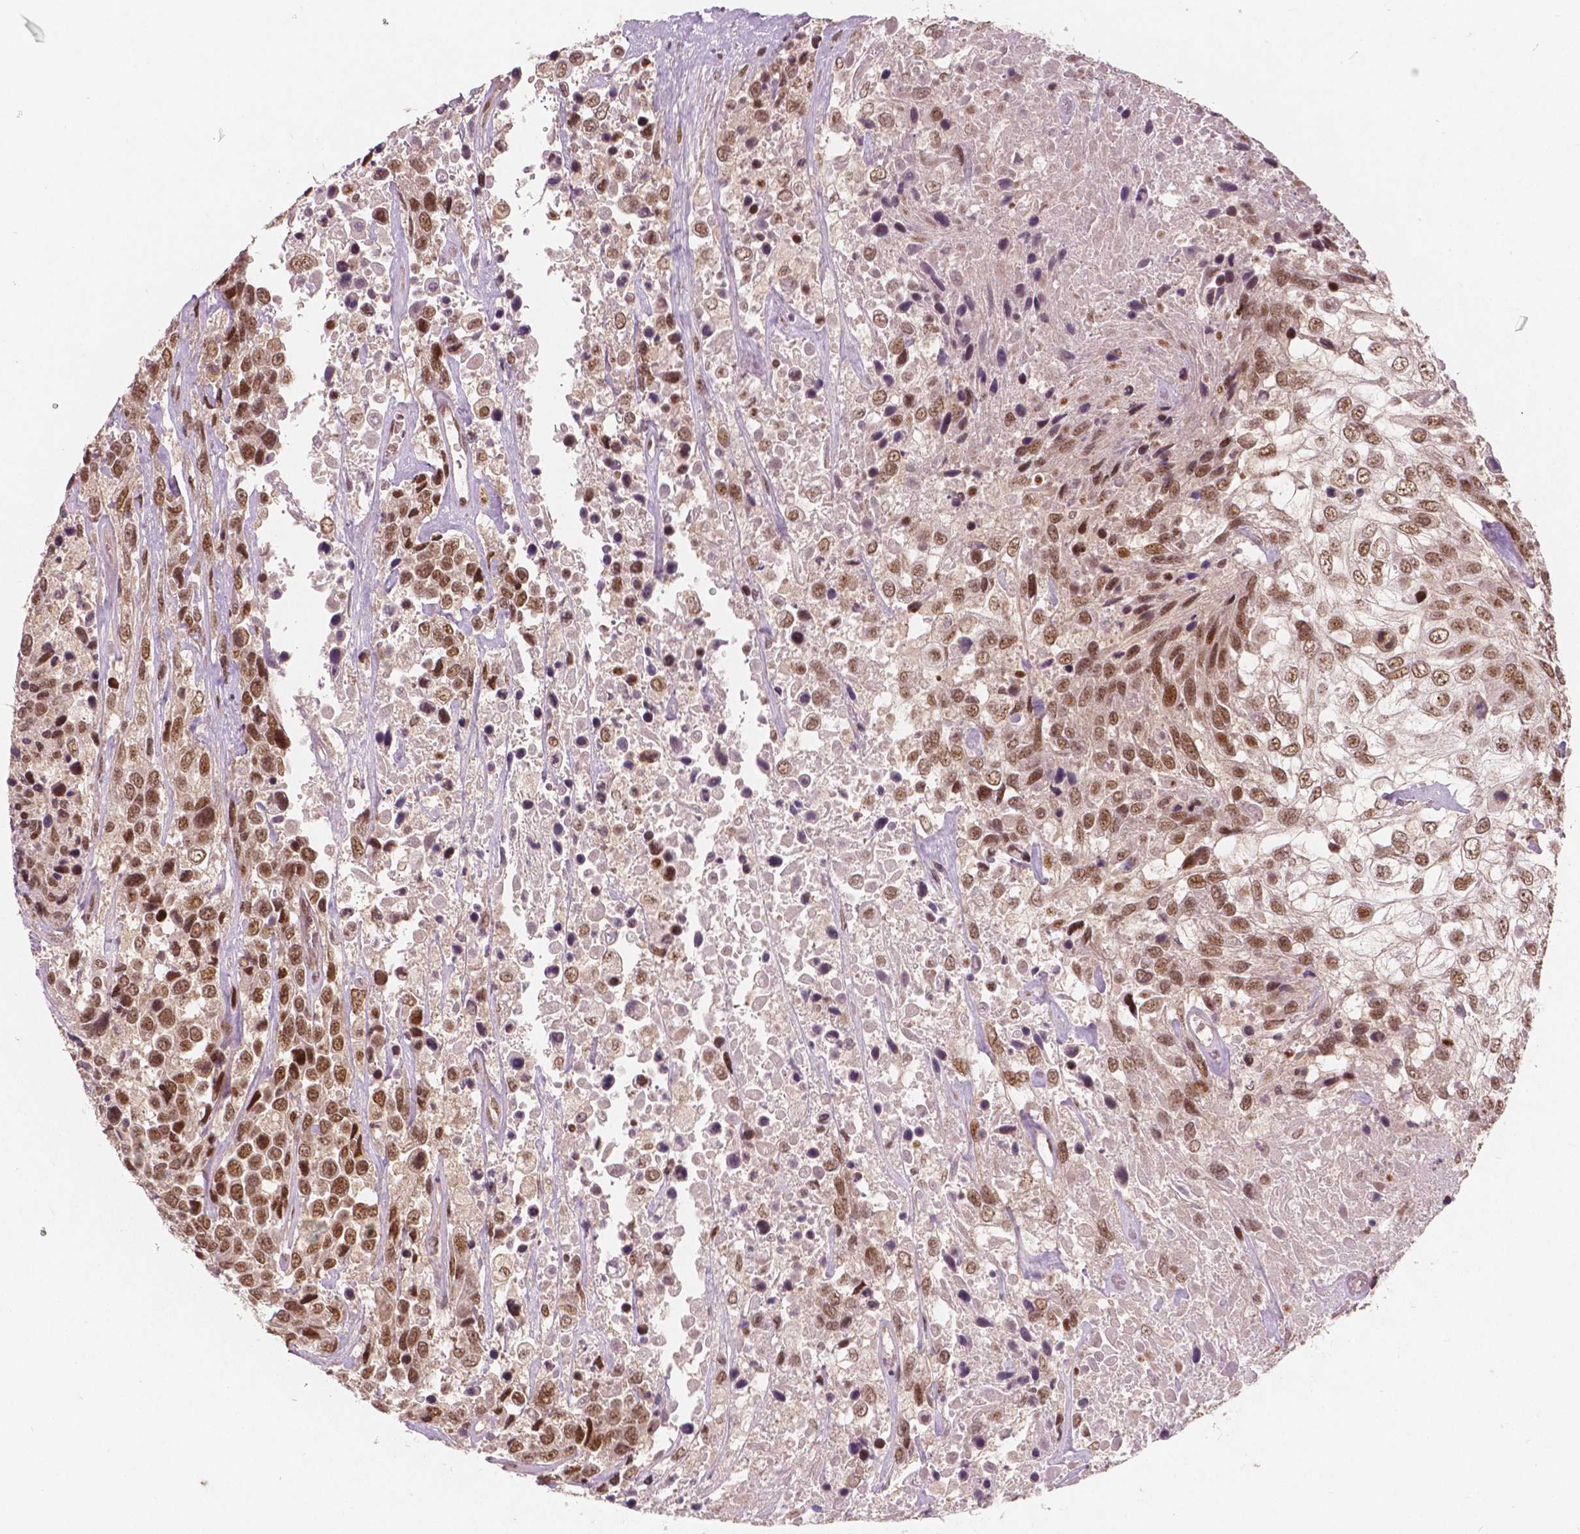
{"staining": {"intensity": "moderate", "quantity": ">75%", "location": "nuclear"}, "tissue": "urothelial cancer", "cell_type": "Tumor cells", "image_type": "cancer", "snomed": [{"axis": "morphology", "description": "Urothelial carcinoma, High grade"}, {"axis": "topography", "description": "Urinary bladder"}], "caption": "Moderate nuclear protein staining is identified in about >75% of tumor cells in urothelial cancer.", "gene": "NSD2", "patient": {"sex": "female", "age": 70}}